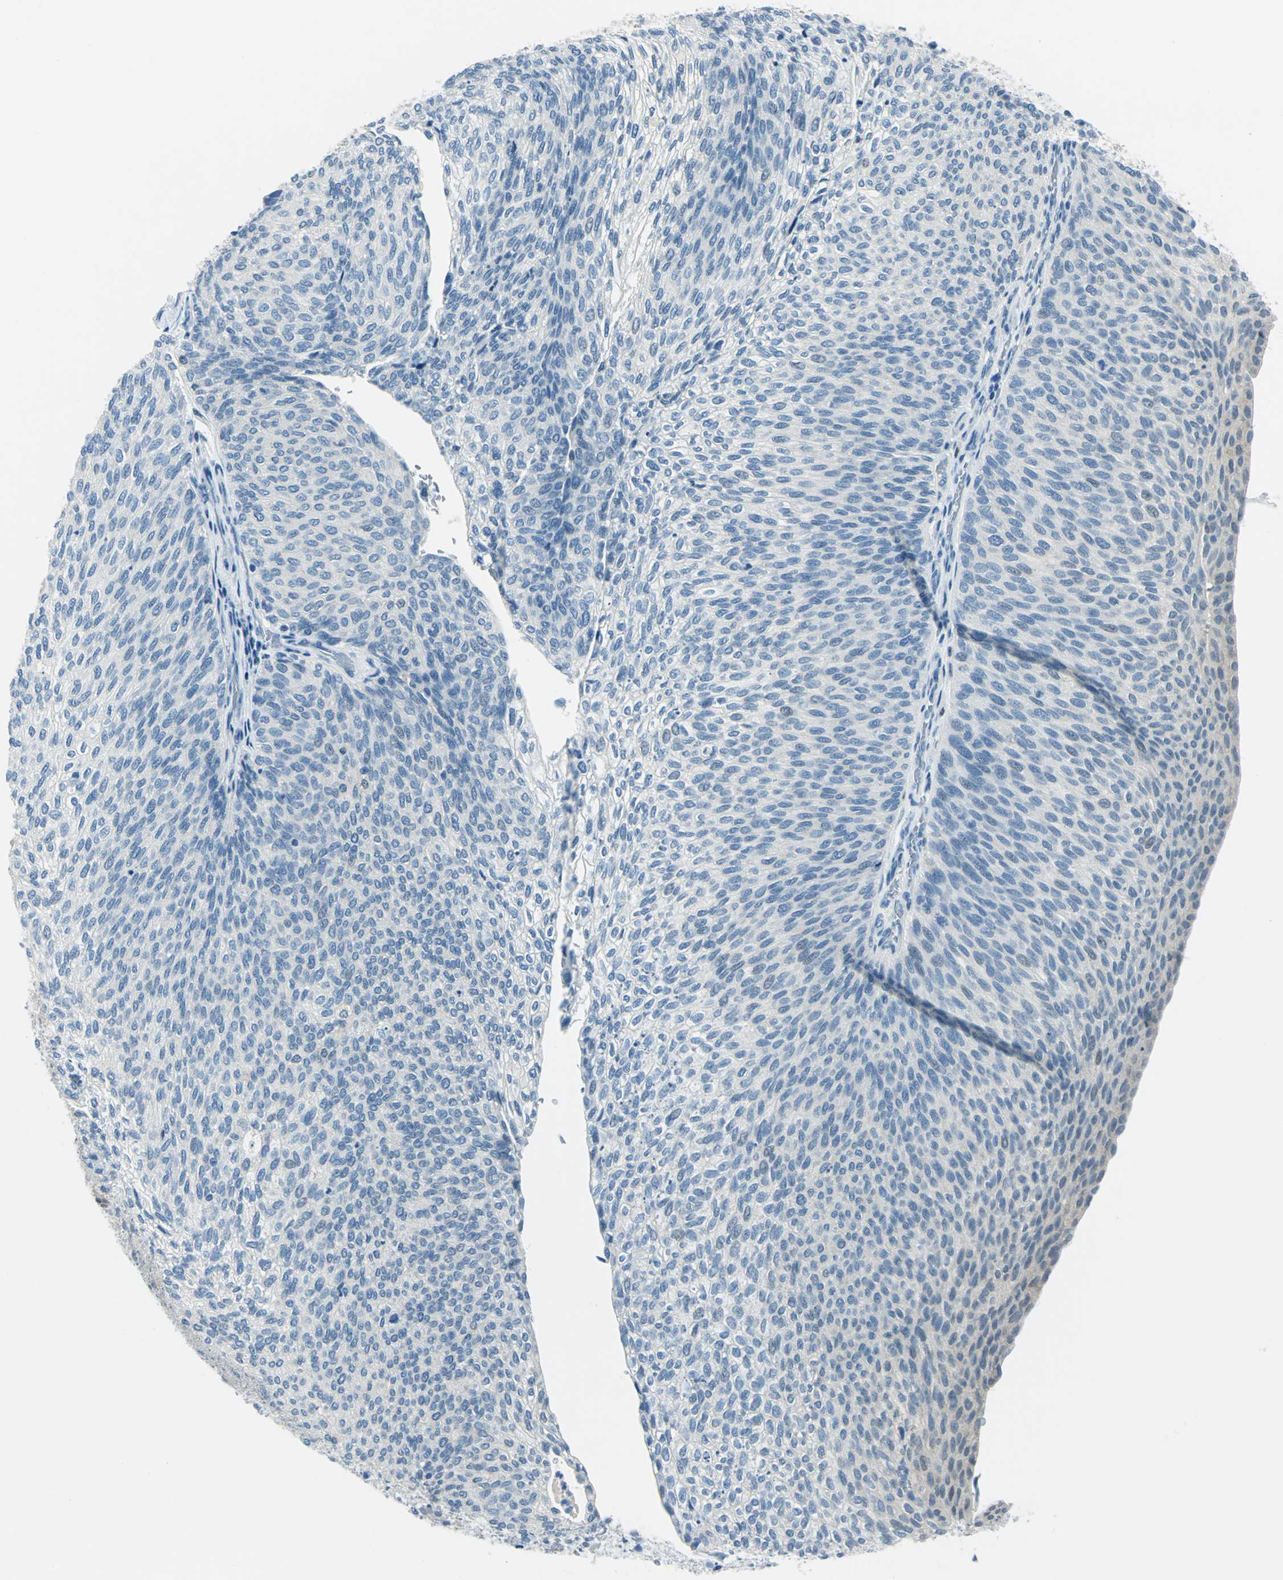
{"staining": {"intensity": "negative", "quantity": "none", "location": "none"}, "tissue": "urothelial cancer", "cell_type": "Tumor cells", "image_type": "cancer", "snomed": [{"axis": "morphology", "description": "Urothelial carcinoma, Low grade"}, {"axis": "topography", "description": "Urinary bladder"}], "caption": "The histopathology image shows no significant staining in tumor cells of urothelial carcinoma (low-grade).", "gene": "AKR1A1", "patient": {"sex": "female", "age": 79}}